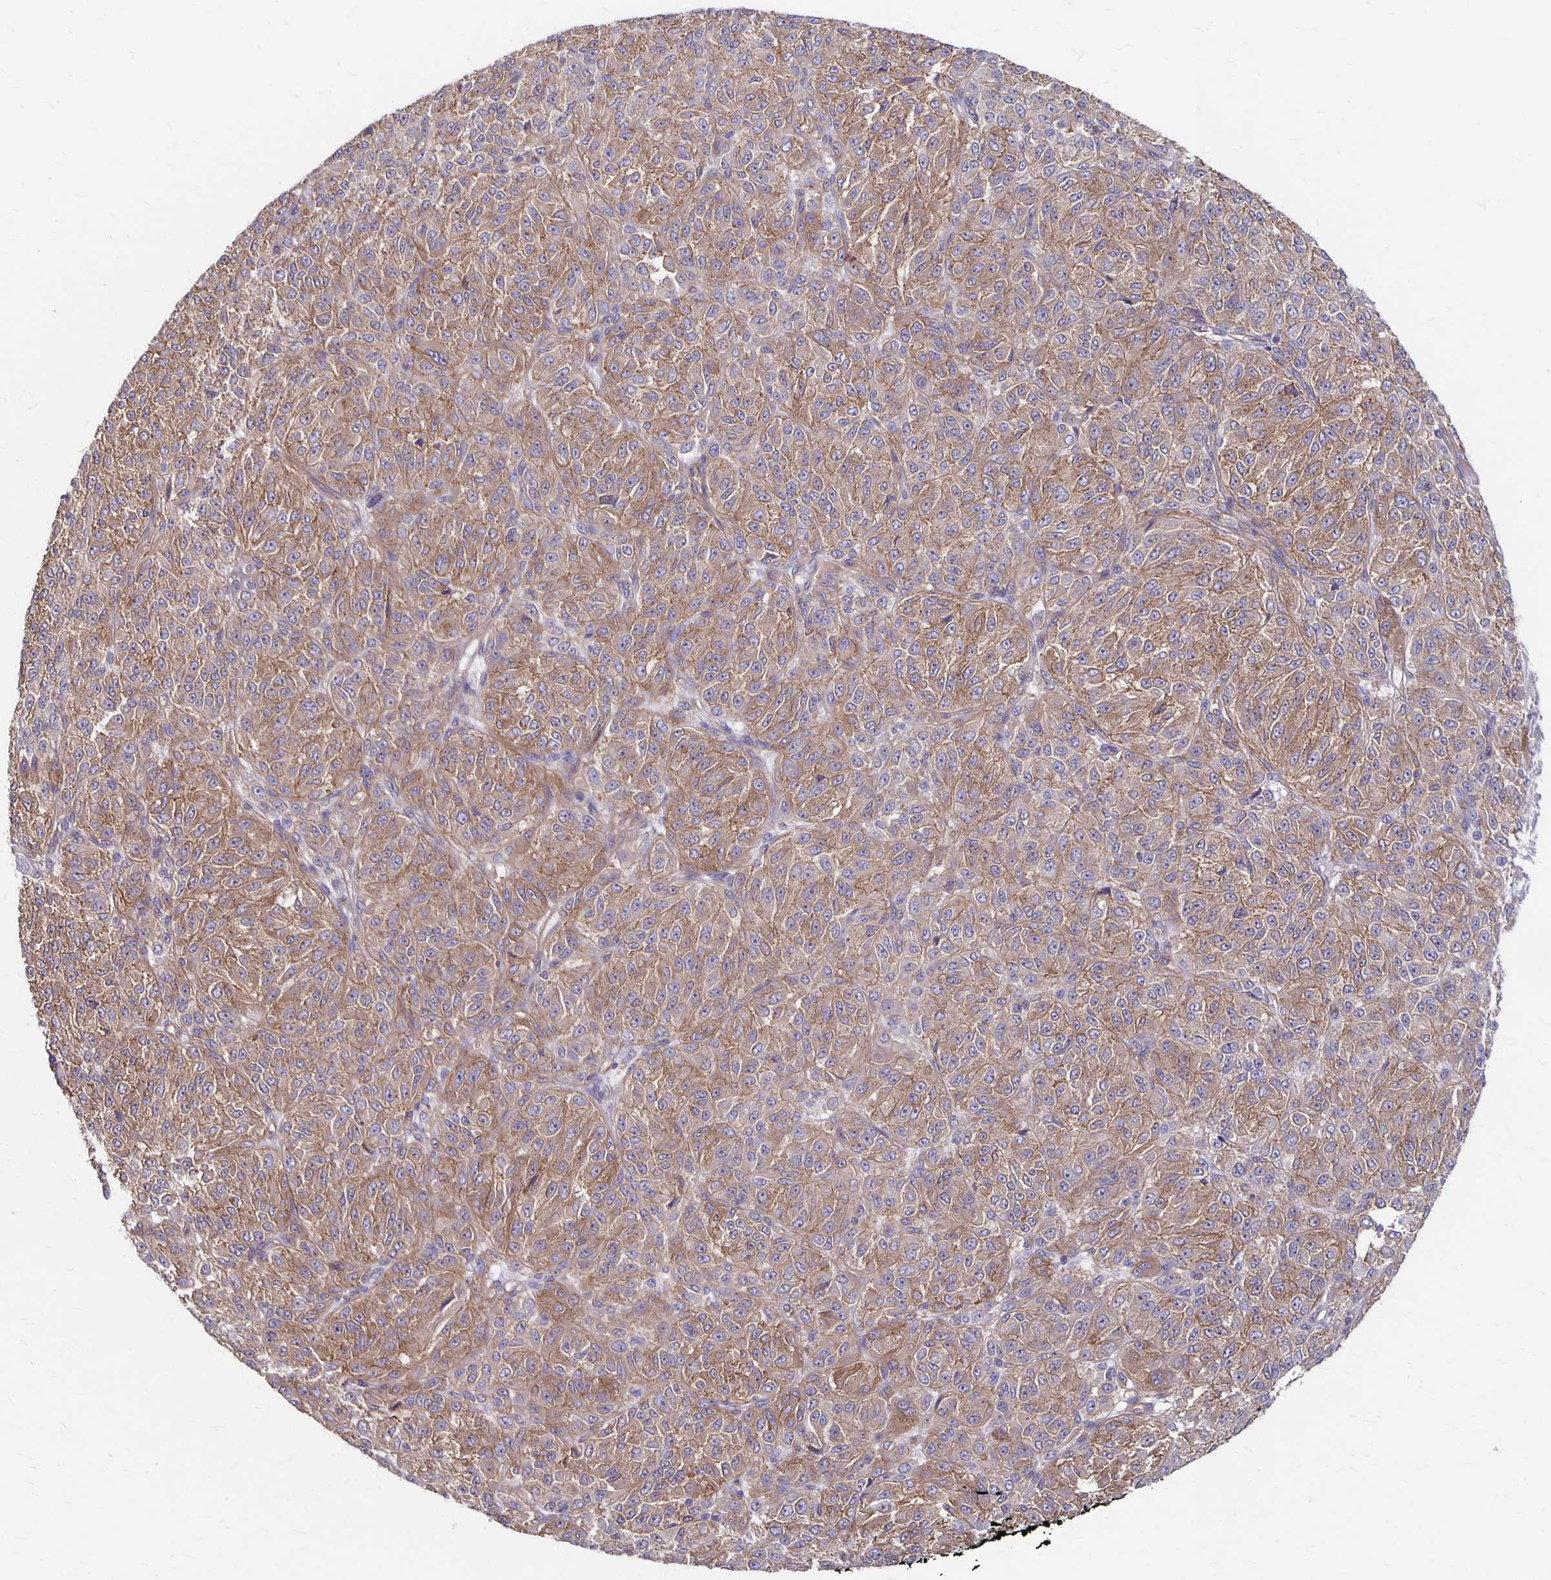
{"staining": {"intensity": "moderate", "quantity": ">75%", "location": "cytoplasmic/membranous"}, "tissue": "melanoma", "cell_type": "Tumor cells", "image_type": "cancer", "snomed": [{"axis": "morphology", "description": "Malignant melanoma, Metastatic site"}, {"axis": "topography", "description": "Brain"}], "caption": "Immunohistochemical staining of malignant melanoma (metastatic site) exhibits medium levels of moderate cytoplasmic/membranous protein expression in approximately >75% of tumor cells. (DAB IHC, brown staining for protein, blue staining for nuclei).", "gene": "PPP1R3E", "patient": {"sex": "female", "age": 56}}